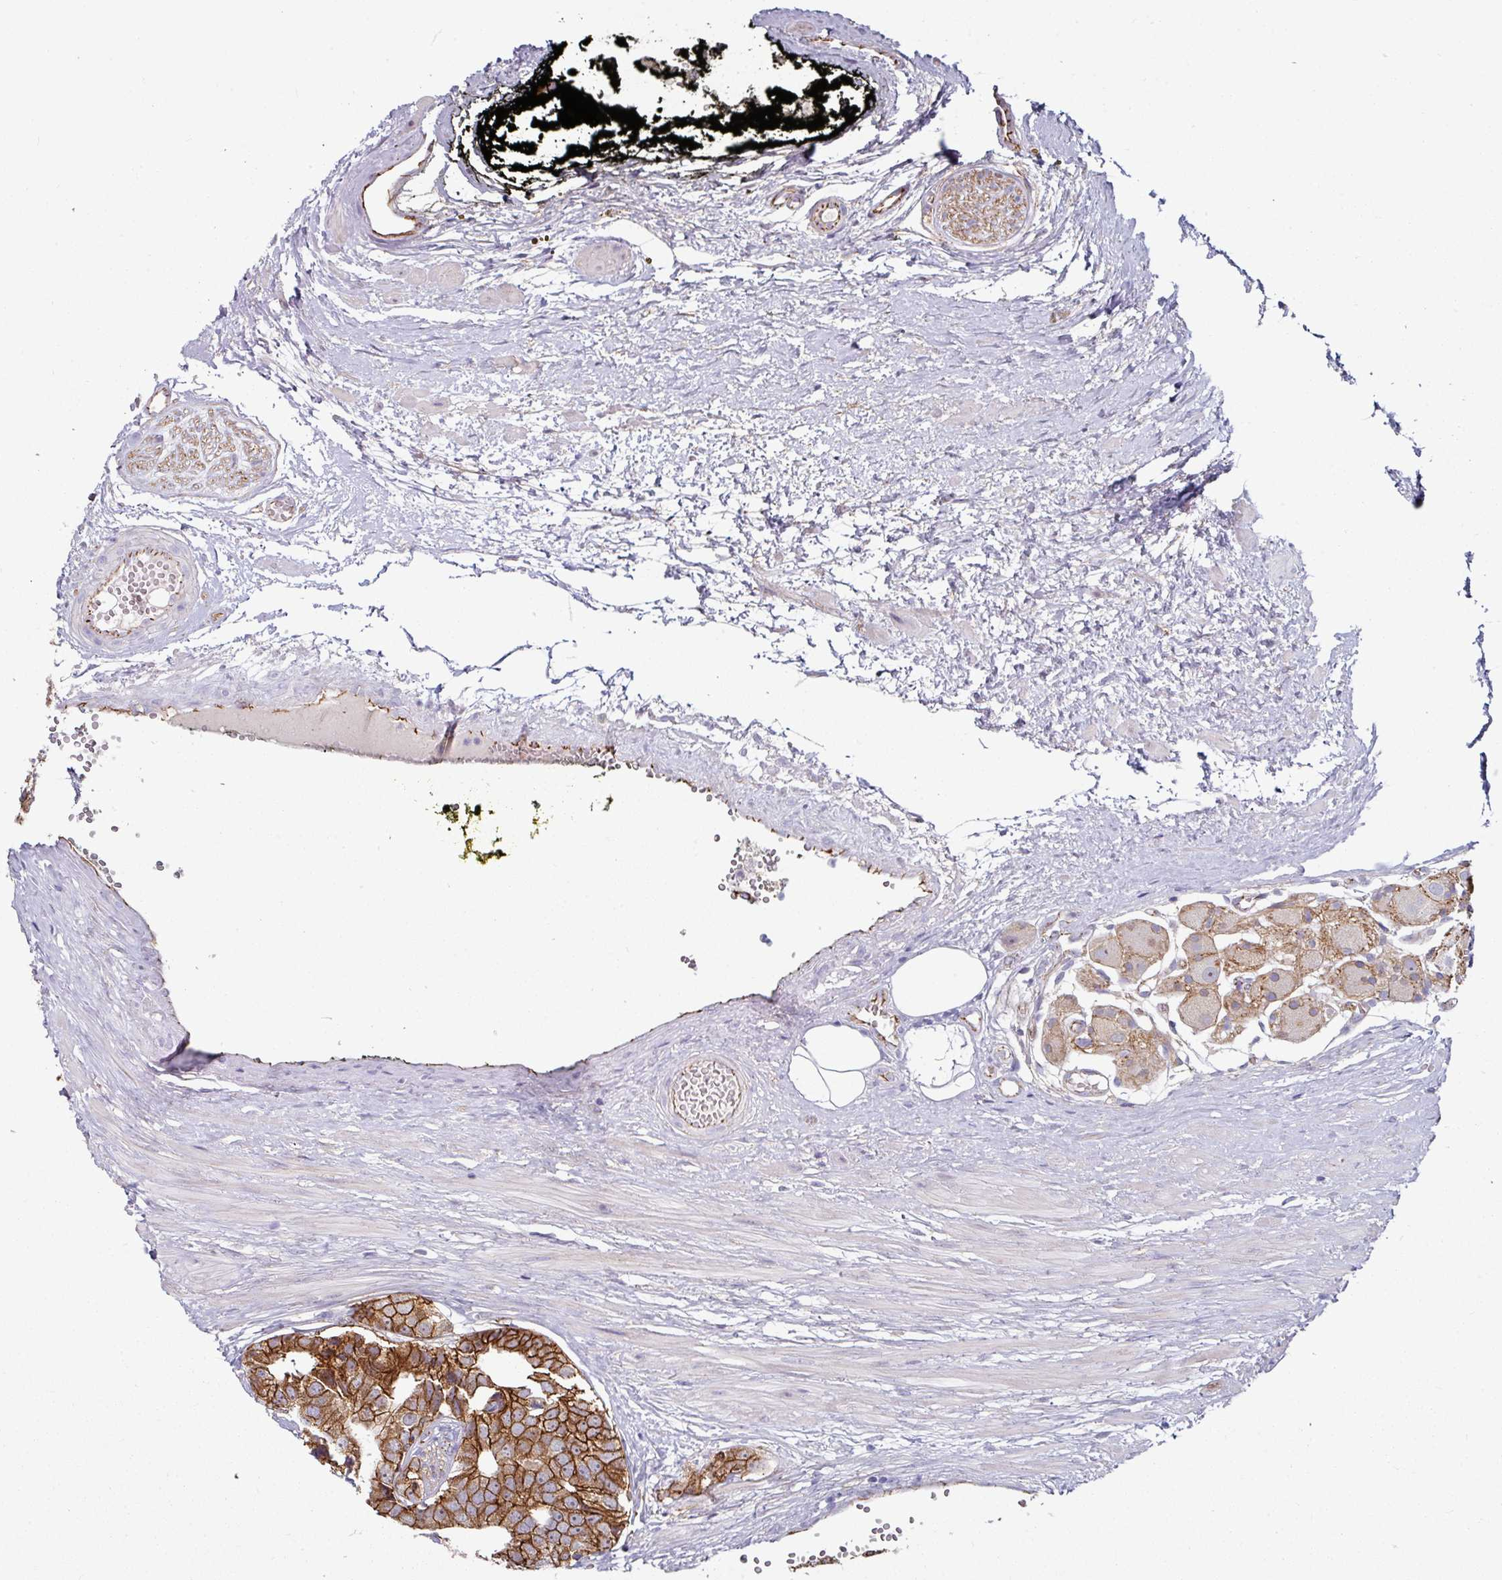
{"staining": {"intensity": "strong", "quantity": ">75%", "location": "cytoplasmic/membranous"}, "tissue": "prostate cancer", "cell_type": "Tumor cells", "image_type": "cancer", "snomed": [{"axis": "morphology", "description": "Adenocarcinoma, High grade"}, {"axis": "topography", "description": "Prostate"}], "caption": "Immunohistochemical staining of human prostate cancer exhibits high levels of strong cytoplasmic/membranous positivity in about >75% of tumor cells.", "gene": "JUP", "patient": {"sex": "male", "age": 71}}